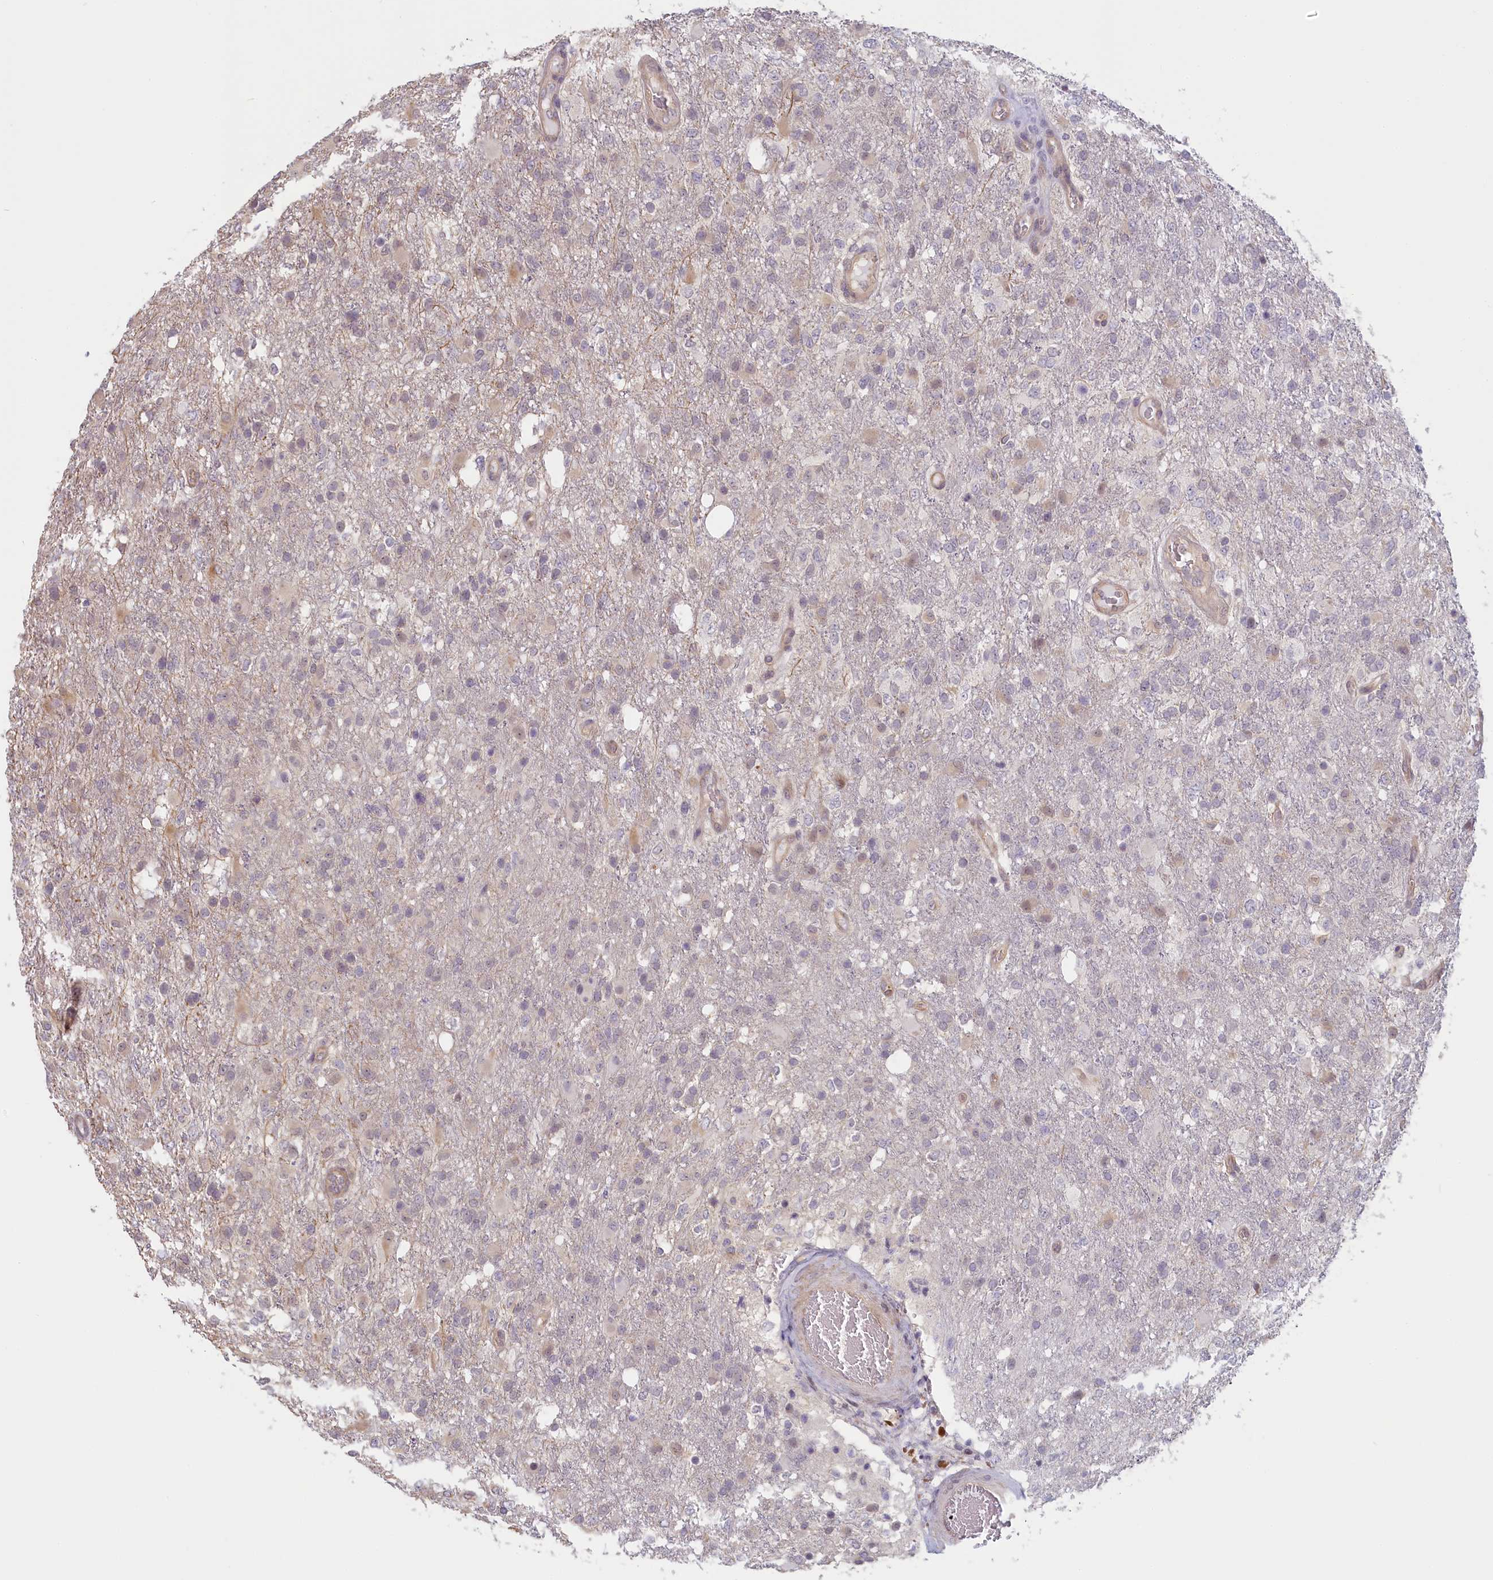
{"staining": {"intensity": "weak", "quantity": "<25%", "location": "cytoplasmic/membranous"}, "tissue": "glioma", "cell_type": "Tumor cells", "image_type": "cancer", "snomed": [{"axis": "morphology", "description": "Glioma, malignant, High grade"}, {"axis": "topography", "description": "Brain"}], "caption": "Tumor cells are negative for brown protein staining in glioma.", "gene": "C19orf44", "patient": {"sex": "female", "age": 74}}